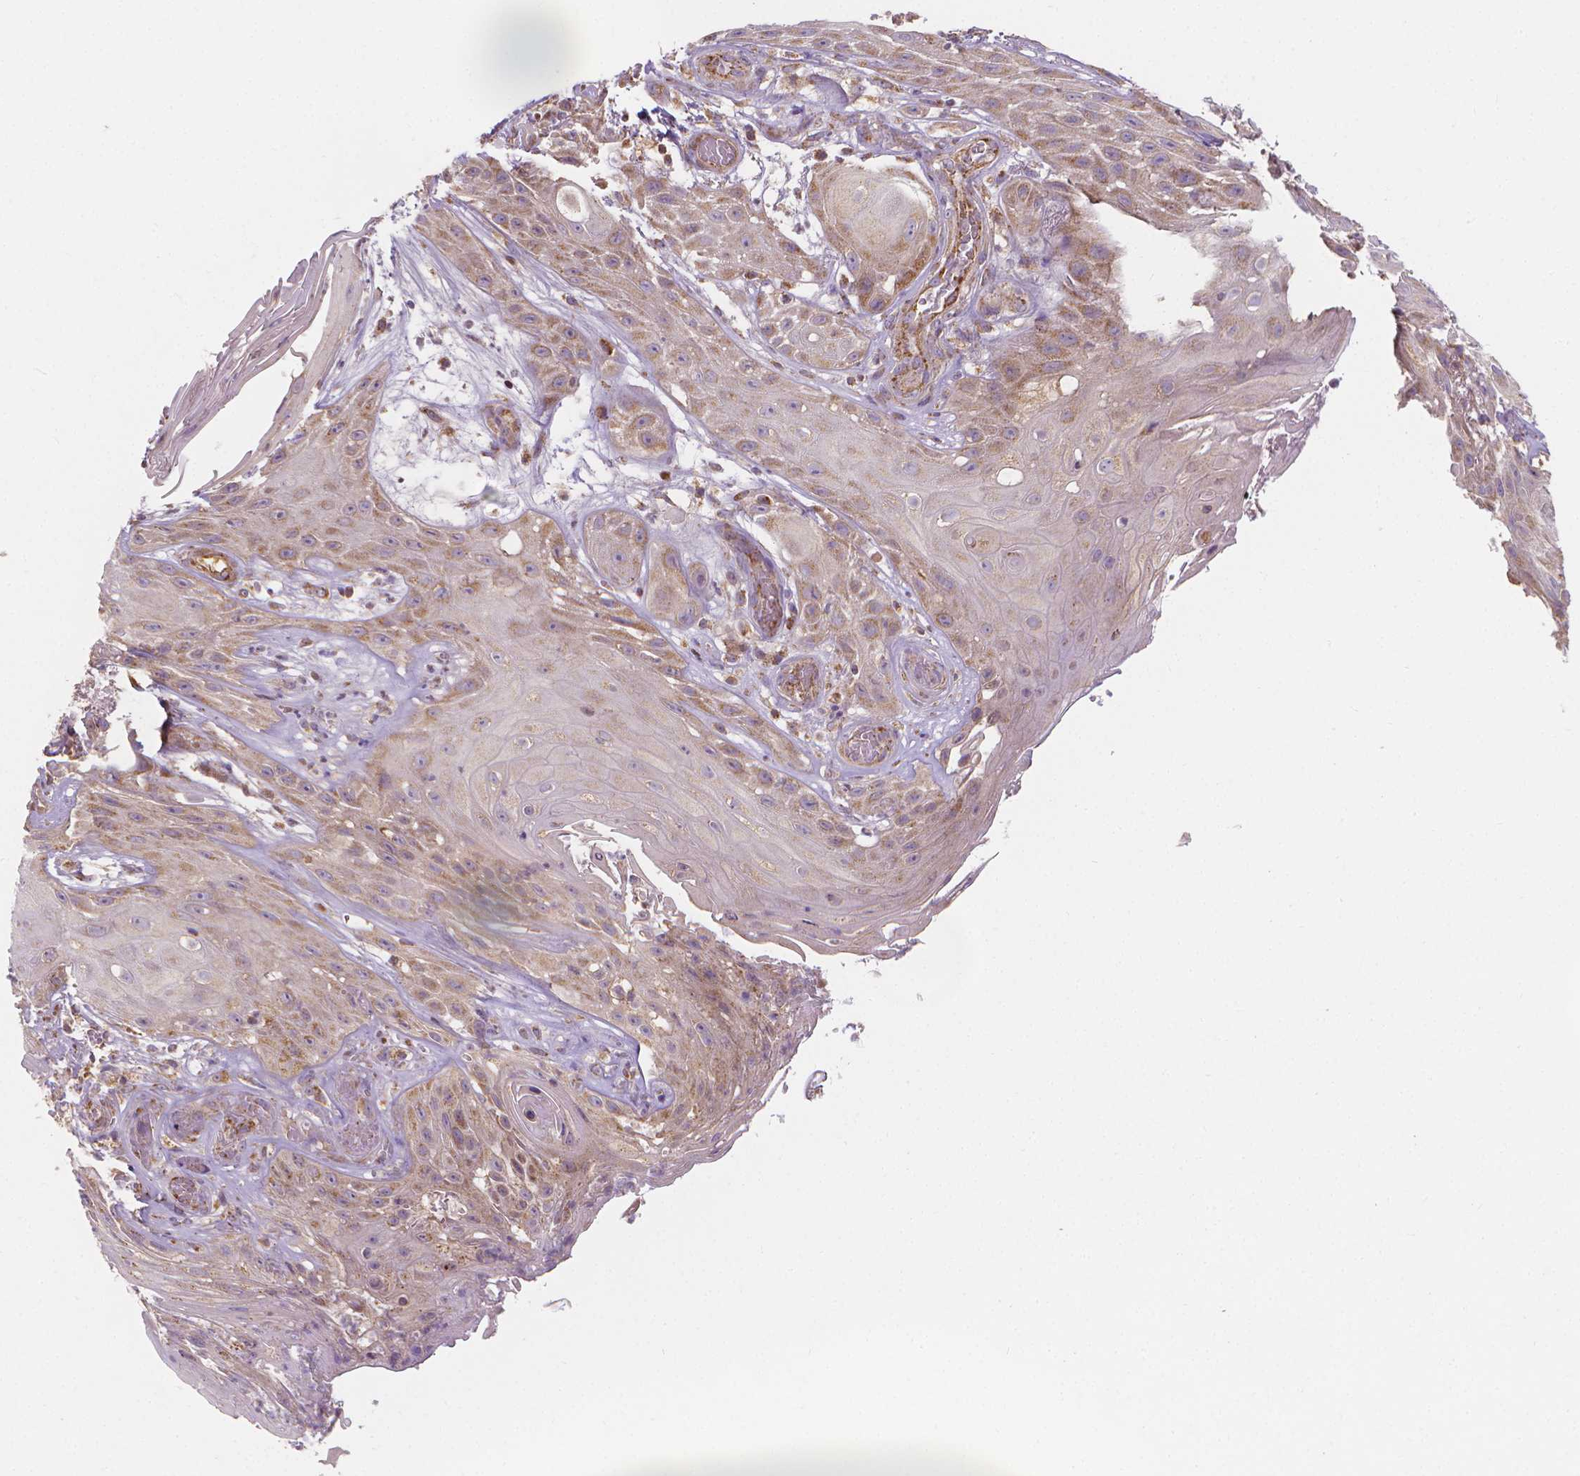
{"staining": {"intensity": "weak", "quantity": ">75%", "location": "cytoplasmic/membranous"}, "tissue": "skin cancer", "cell_type": "Tumor cells", "image_type": "cancer", "snomed": [{"axis": "morphology", "description": "Squamous cell carcinoma, NOS"}, {"axis": "topography", "description": "Skin"}], "caption": "An image of human skin squamous cell carcinoma stained for a protein displays weak cytoplasmic/membranous brown staining in tumor cells.", "gene": "SNCAIP", "patient": {"sex": "male", "age": 62}}